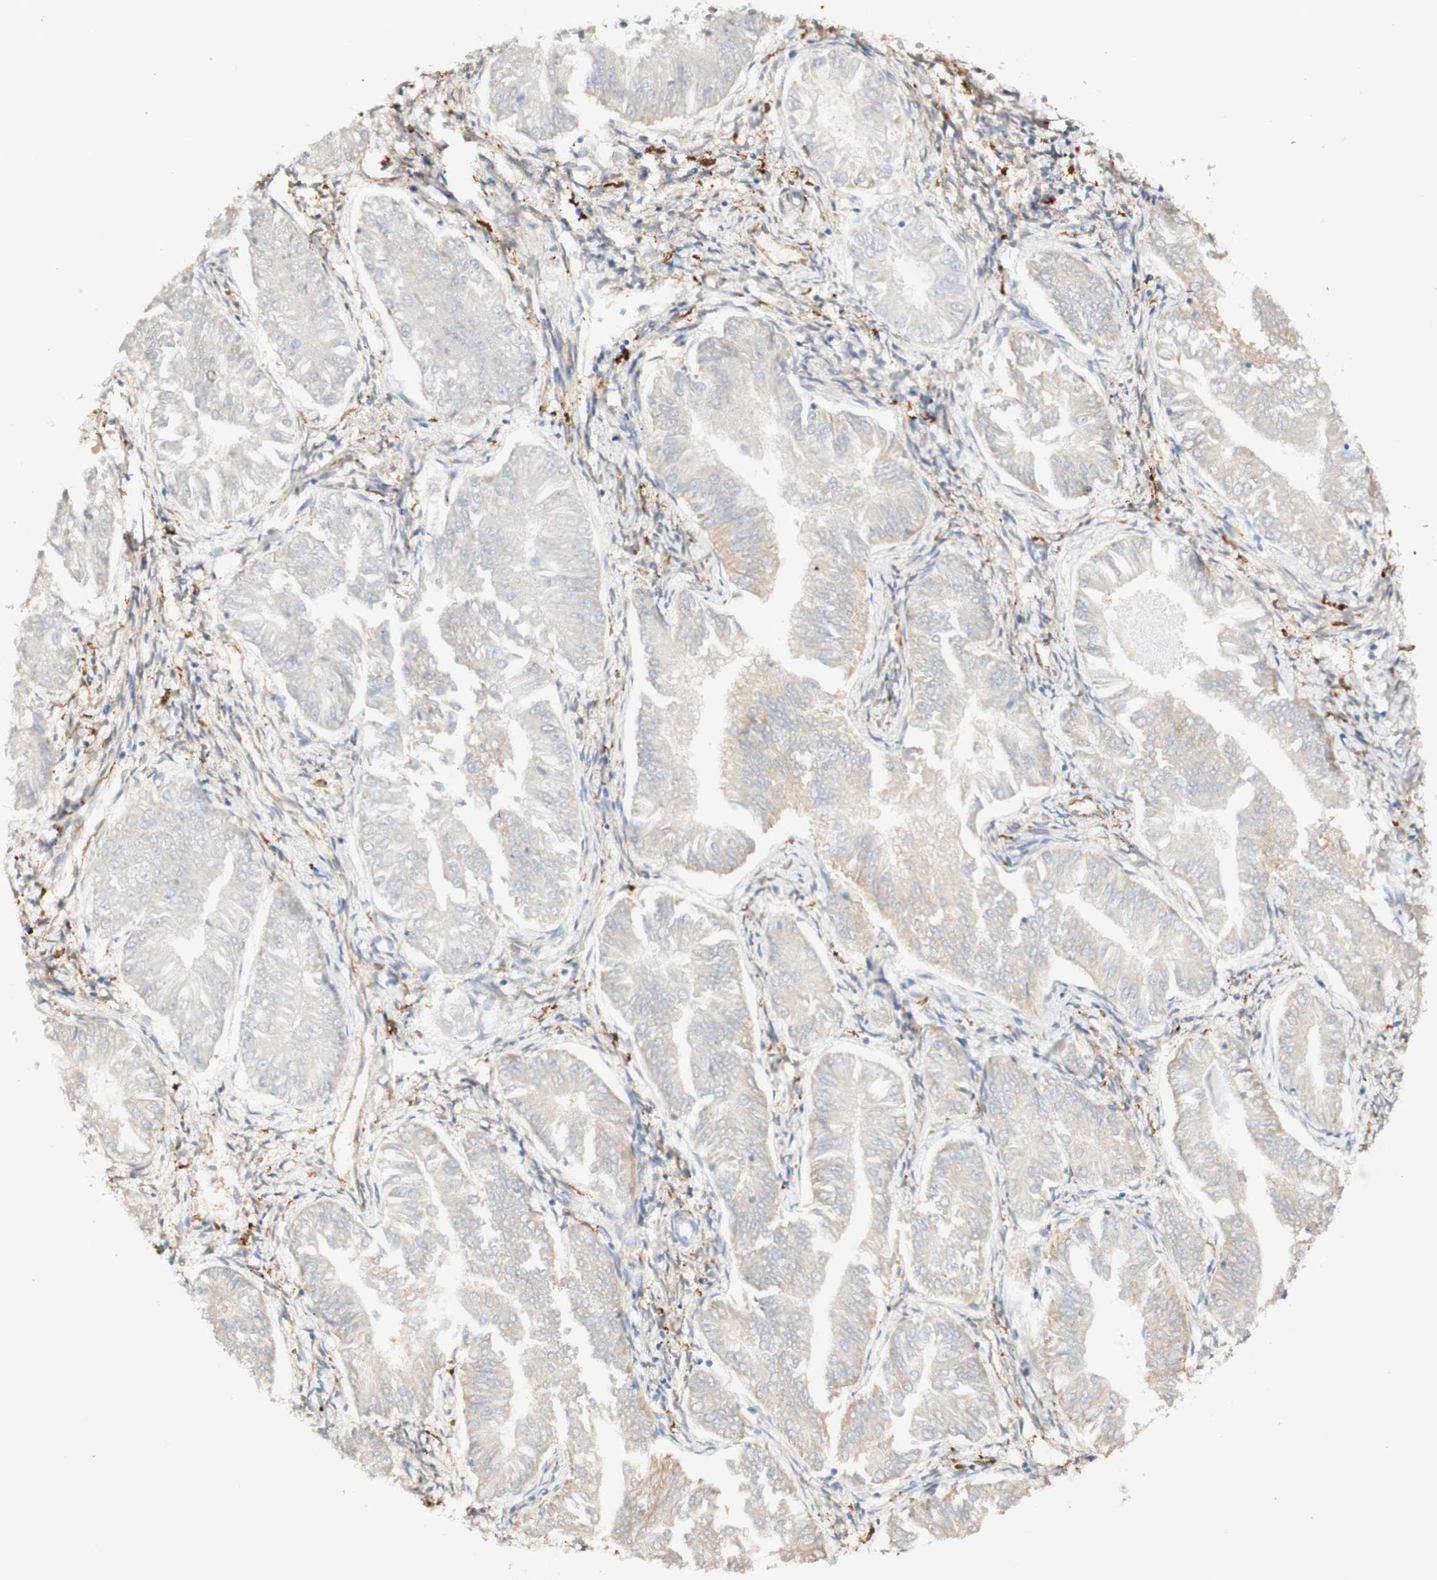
{"staining": {"intensity": "weak", "quantity": "<25%", "location": "cytoplasmic/membranous"}, "tissue": "endometrial cancer", "cell_type": "Tumor cells", "image_type": "cancer", "snomed": [{"axis": "morphology", "description": "Adenocarcinoma, NOS"}, {"axis": "topography", "description": "Endometrium"}], "caption": "Tumor cells are negative for protein expression in human endometrial cancer (adenocarcinoma).", "gene": "FCGRT", "patient": {"sex": "female", "age": 53}}